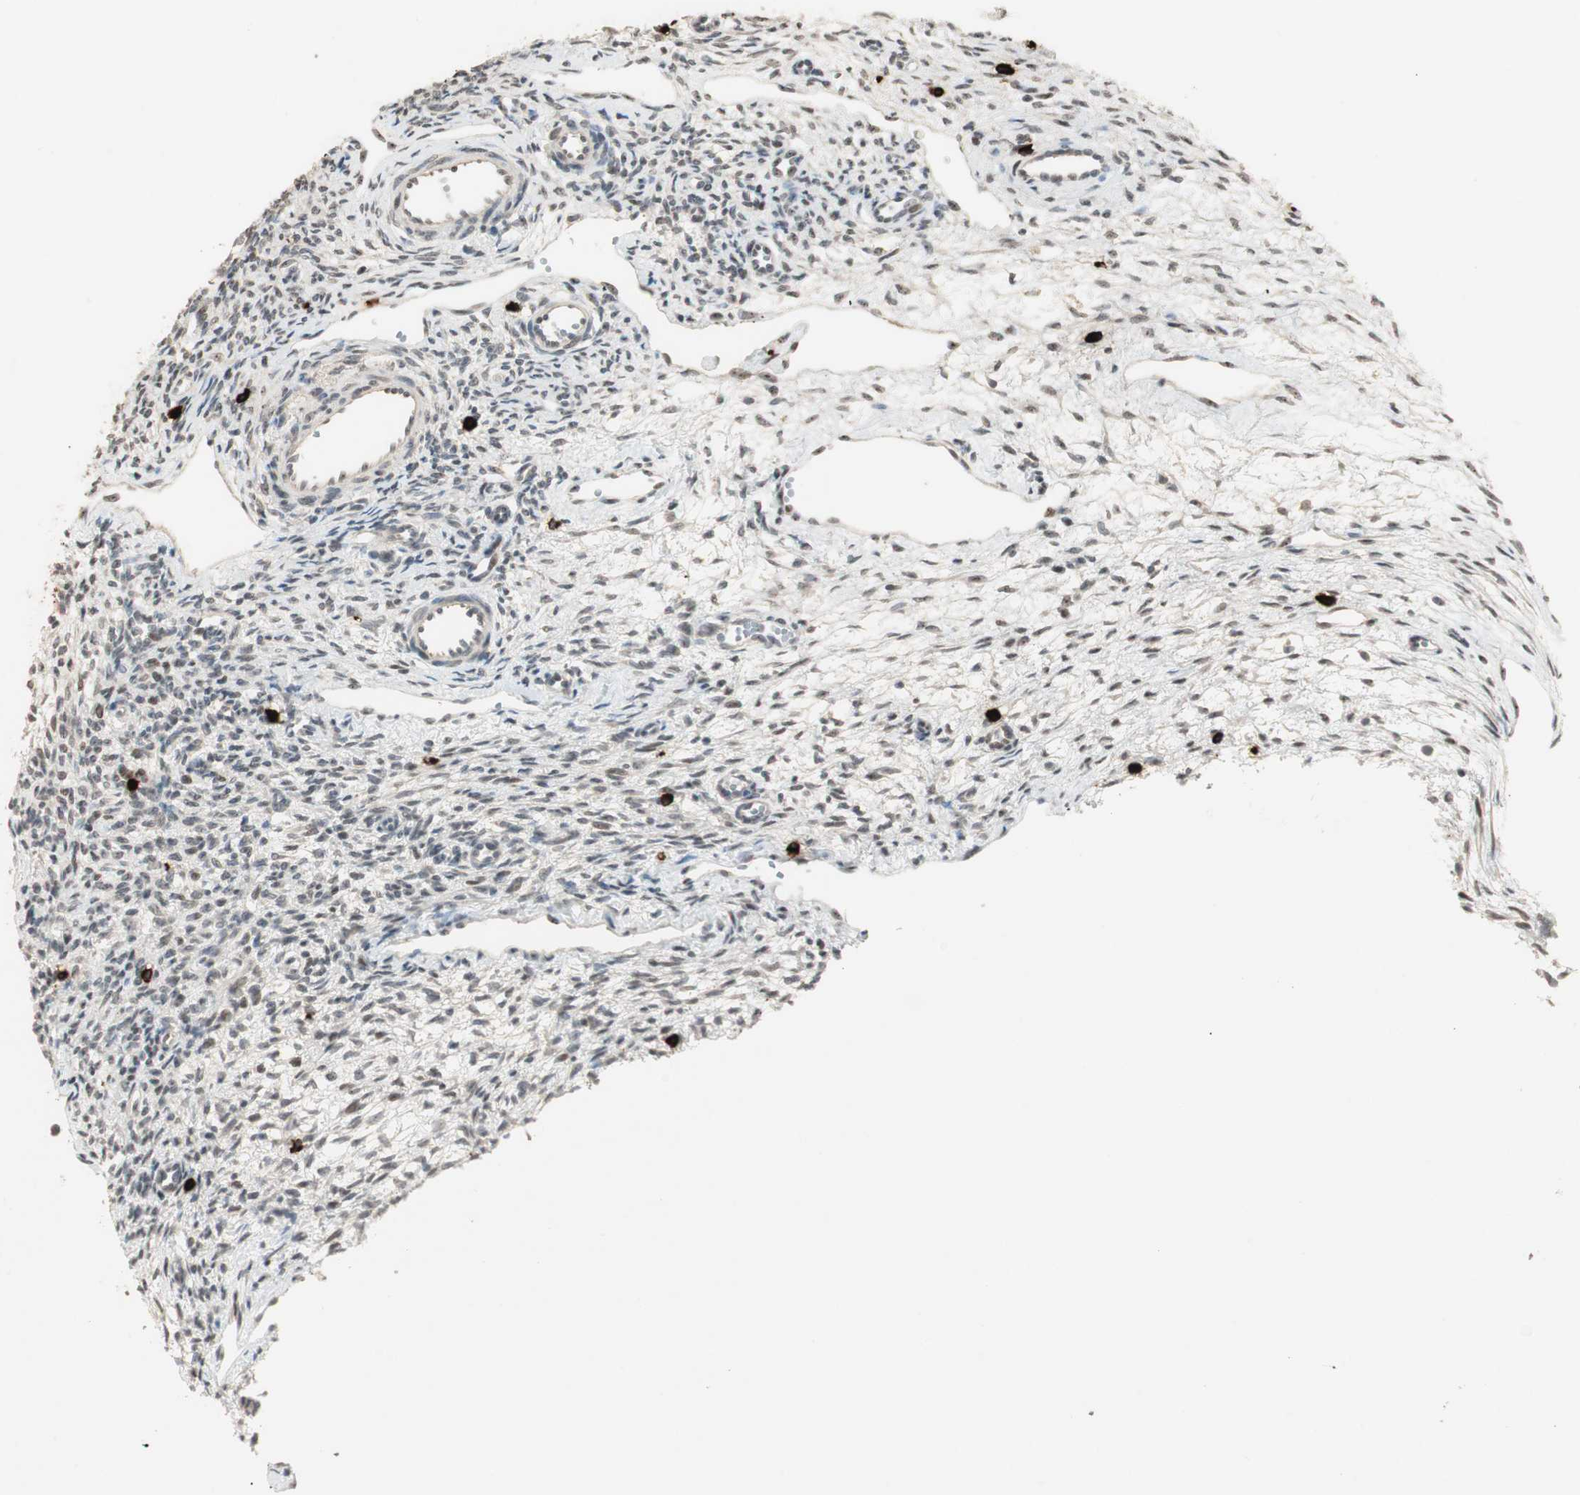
{"staining": {"intensity": "moderate", "quantity": "<25%", "location": "nuclear"}, "tissue": "ovary", "cell_type": "Ovarian stroma cells", "image_type": "normal", "snomed": [{"axis": "morphology", "description": "Normal tissue, NOS"}, {"axis": "topography", "description": "Ovary"}], "caption": "A micrograph of human ovary stained for a protein demonstrates moderate nuclear brown staining in ovarian stroma cells. Nuclei are stained in blue.", "gene": "ETV4", "patient": {"sex": "female", "age": 33}}